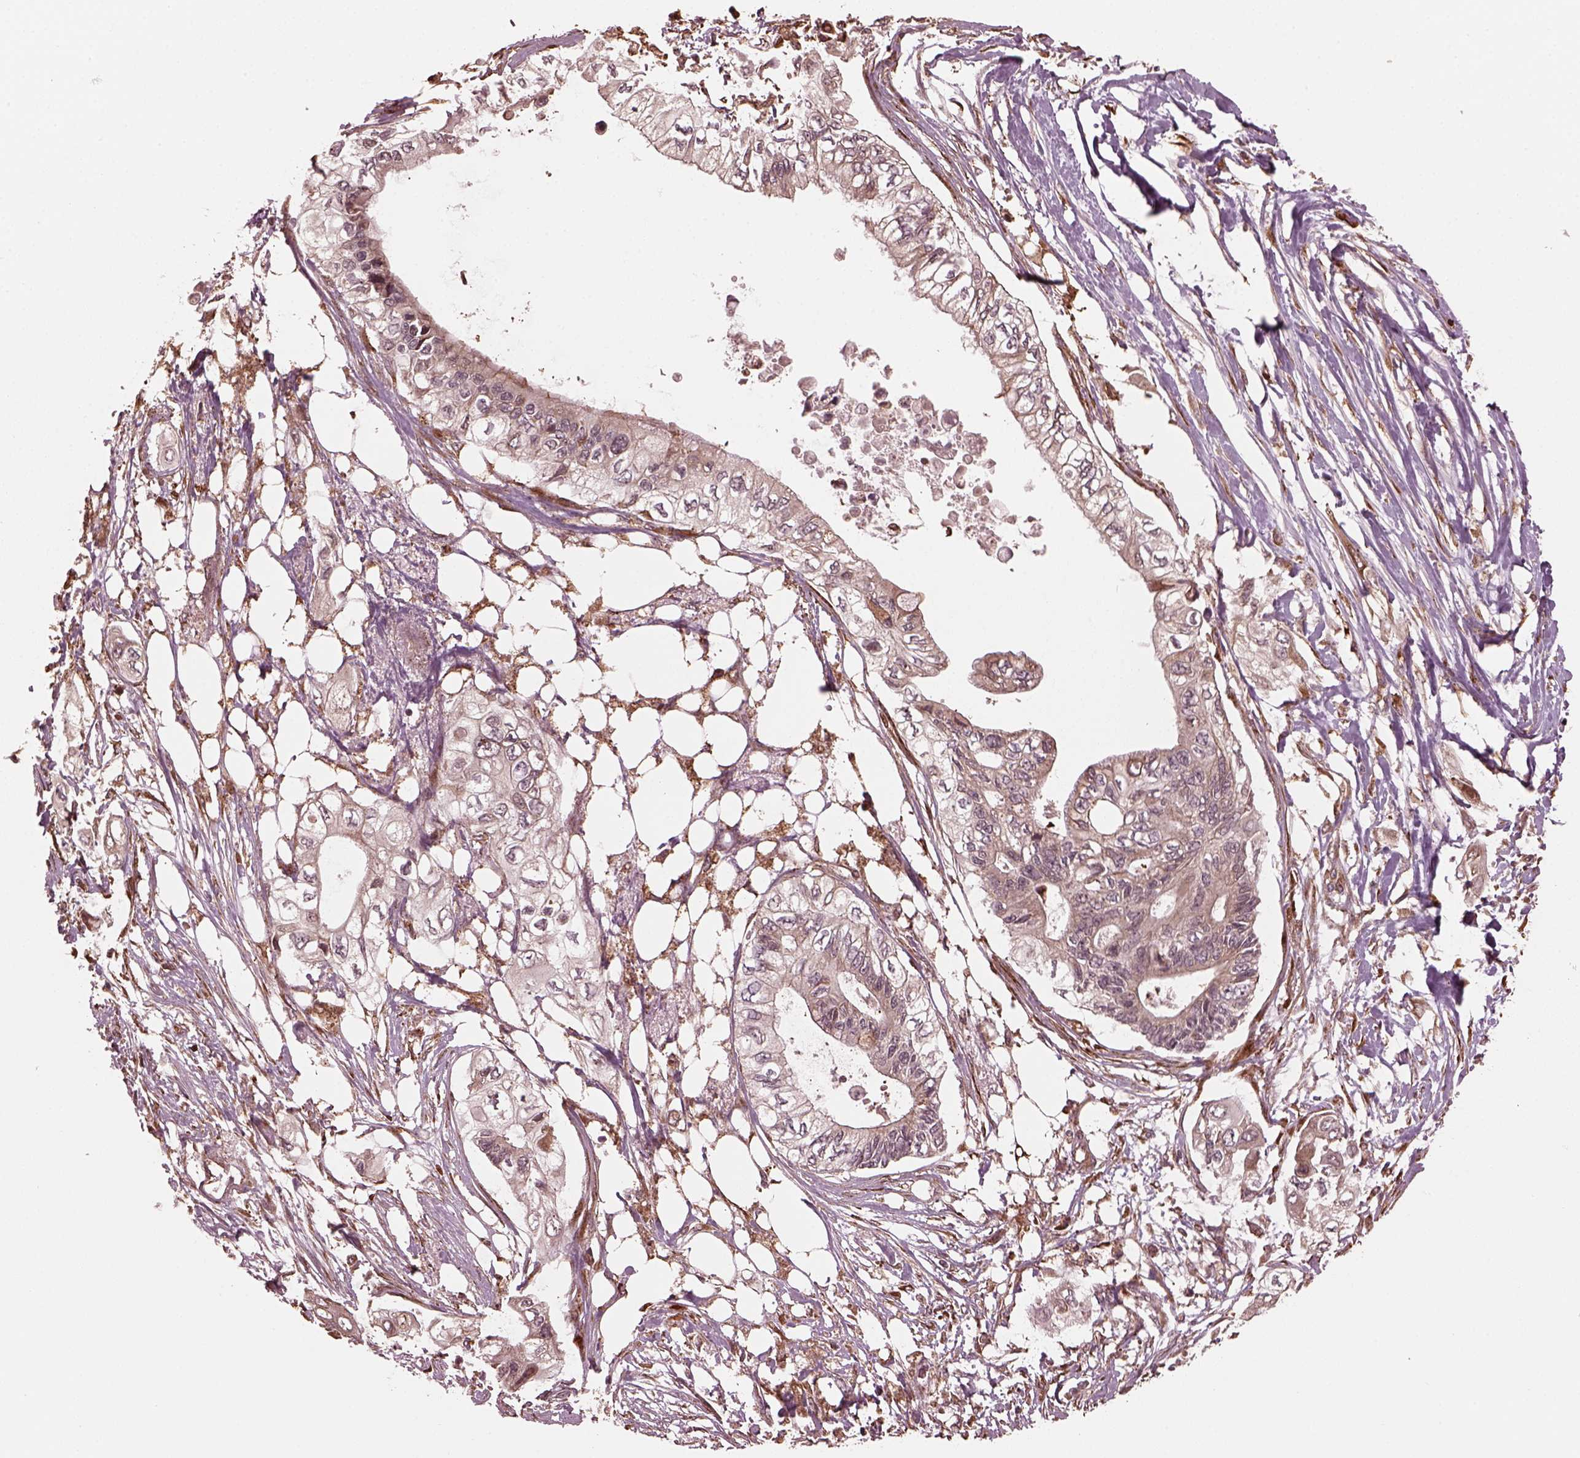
{"staining": {"intensity": "weak", "quantity": ">75%", "location": "cytoplasmic/membranous"}, "tissue": "pancreatic cancer", "cell_type": "Tumor cells", "image_type": "cancer", "snomed": [{"axis": "morphology", "description": "Adenocarcinoma, NOS"}, {"axis": "topography", "description": "Pancreas"}], "caption": "Pancreatic cancer (adenocarcinoma) stained with DAB (3,3'-diaminobenzidine) immunohistochemistry (IHC) displays low levels of weak cytoplasmic/membranous expression in approximately >75% of tumor cells.", "gene": "ZNF292", "patient": {"sex": "female", "age": 63}}